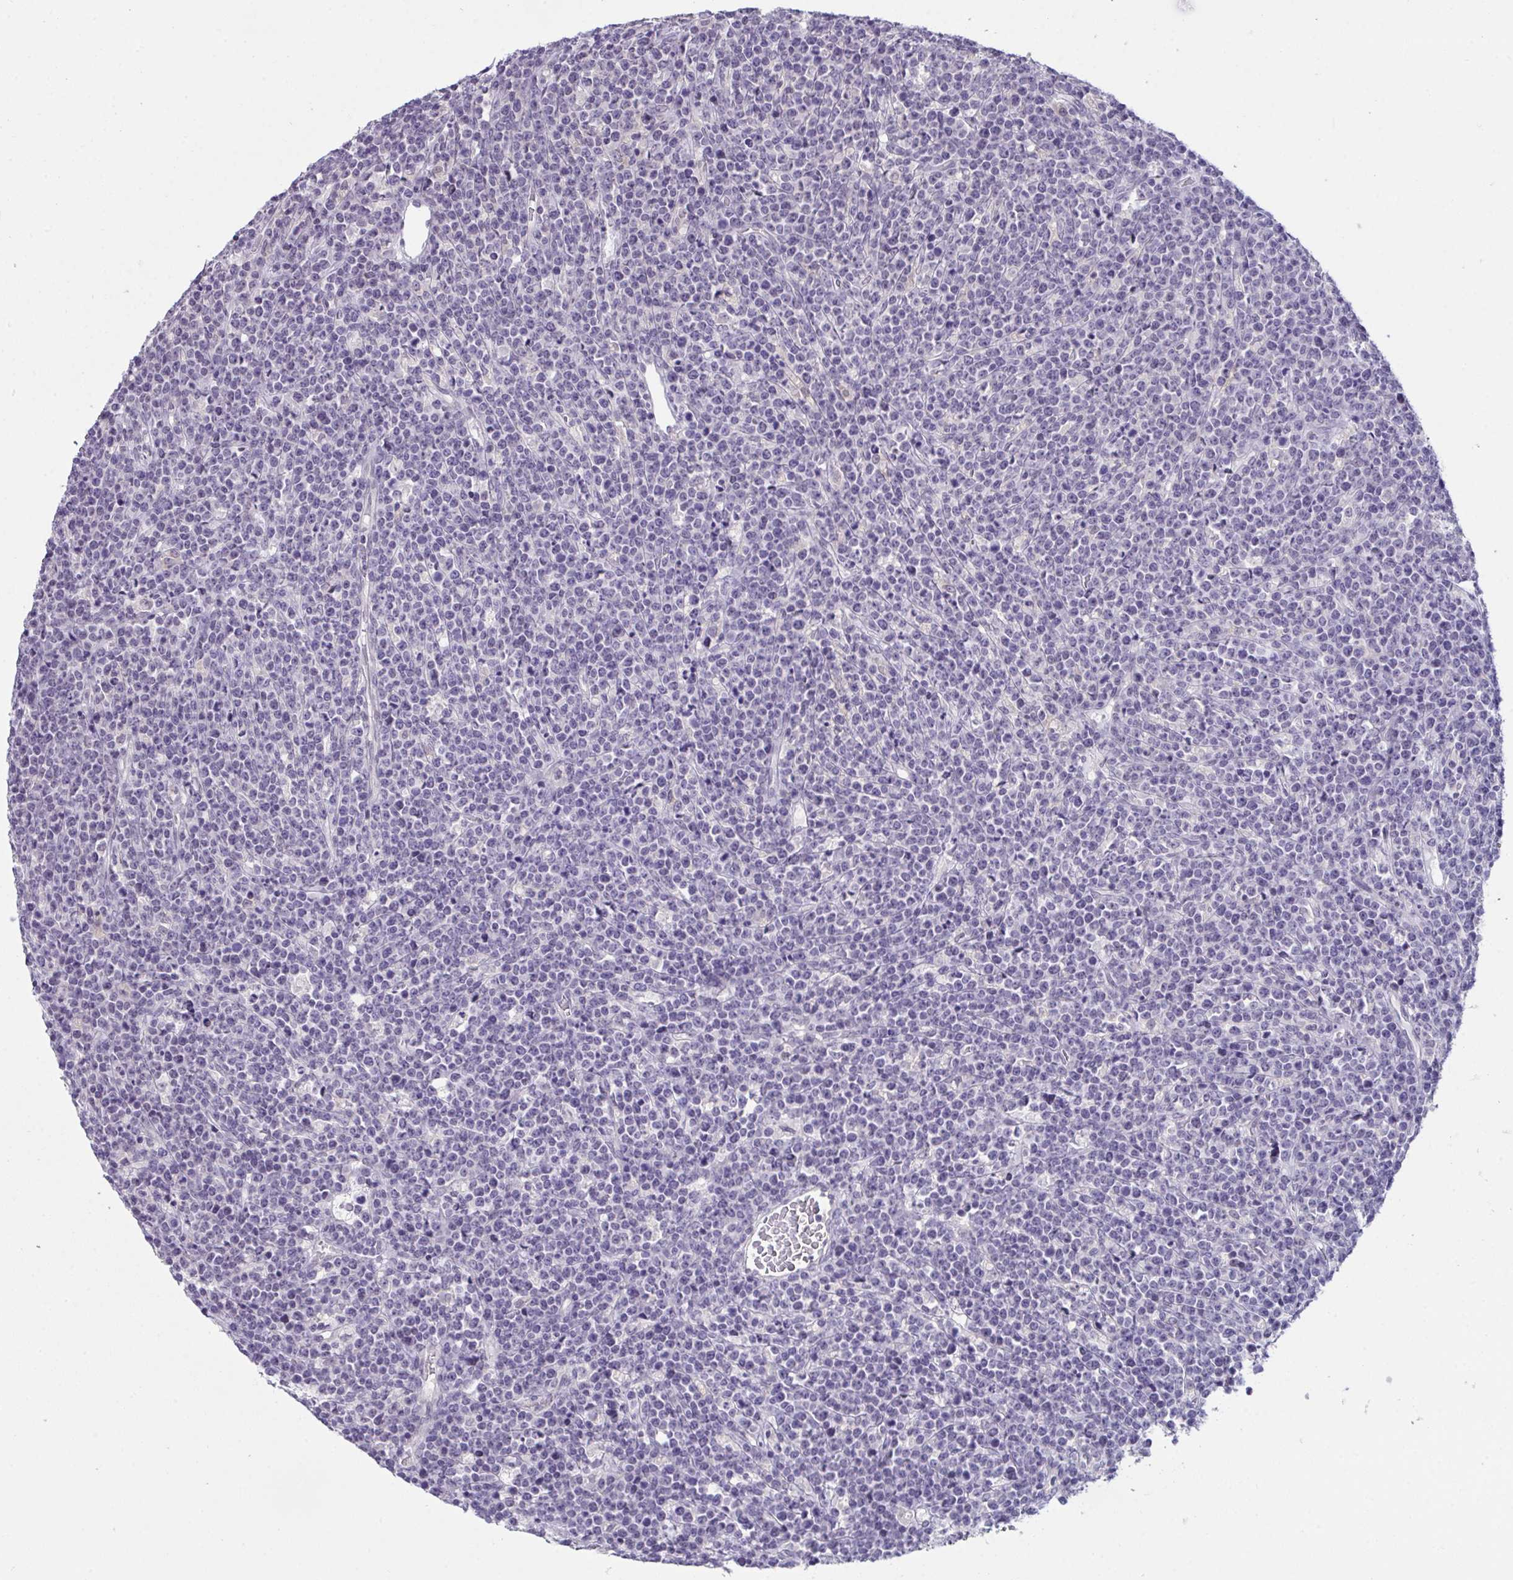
{"staining": {"intensity": "negative", "quantity": "none", "location": "none"}, "tissue": "lymphoma", "cell_type": "Tumor cells", "image_type": "cancer", "snomed": [{"axis": "morphology", "description": "Malignant lymphoma, non-Hodgkin's type, High grade"}, {"axis": "topography", "description": "Ovary"}], "caption": "This is an IHC histopathology image of malignant lymphoma, non-Hodgkin's type (high-grade). There is no expression in tumor cells.", "gene": "ATP6V0D2", "patient": {"sex": "female", "age": 56}}